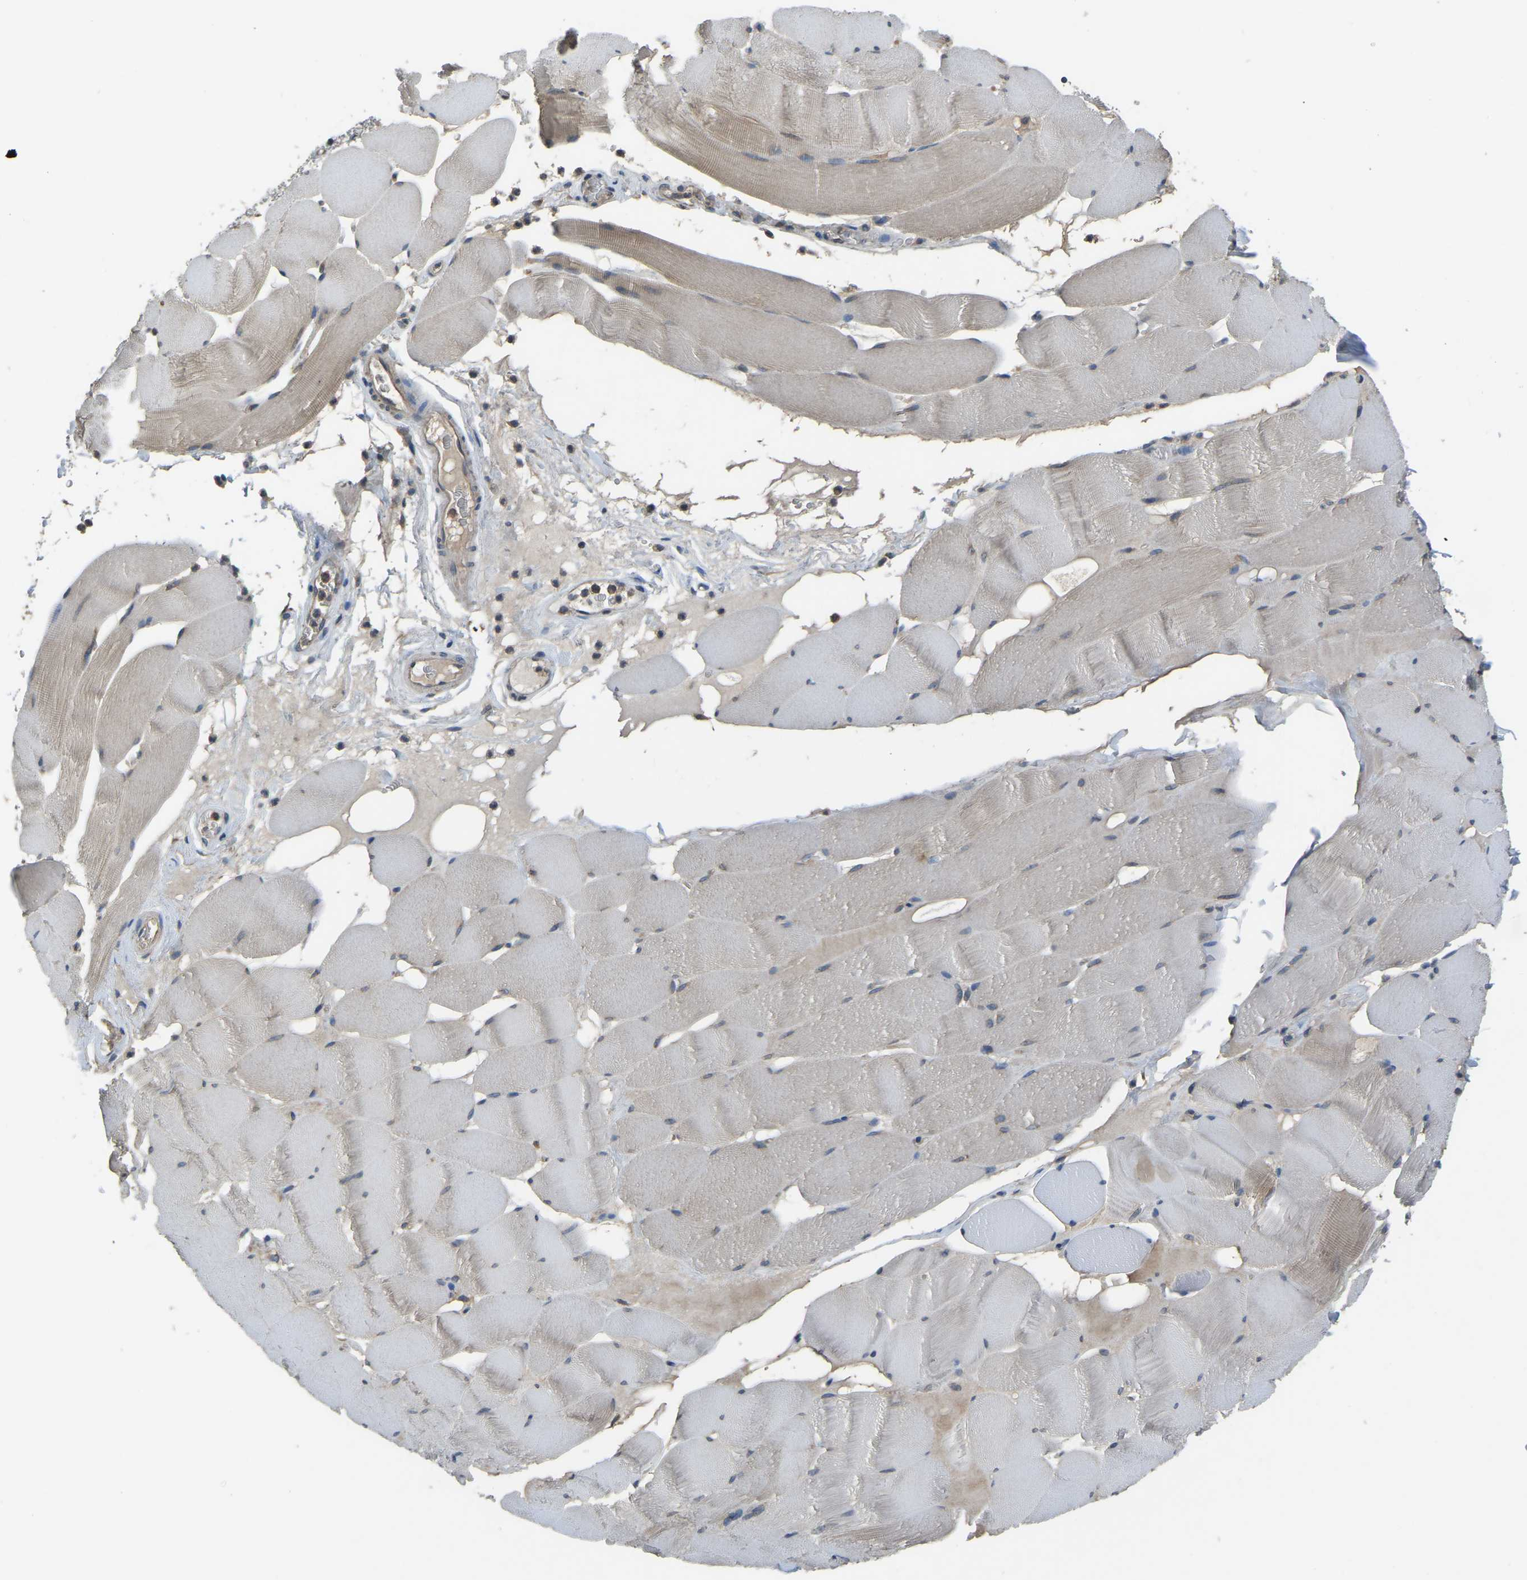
{"staining": {"intensity": "weak", "quantity": "<25%", "location": "cytoplasmic/membranous"}, "tissue": "skeletal muscle", "cell_type": "Myocytes", "image_type": "normal", "snomed": [{"axis": "morphology", "description": "Normal tissue, NOS"}, {"axis": "topography", "description": "Skeletal muscle"}], "caption": "Immunohistochemistry (IHC) of unremarkable skeletal muscle displays no positivity in myocytes.", "gene": "AIMP1", "patient": {"sex": "male", "age": 62}}